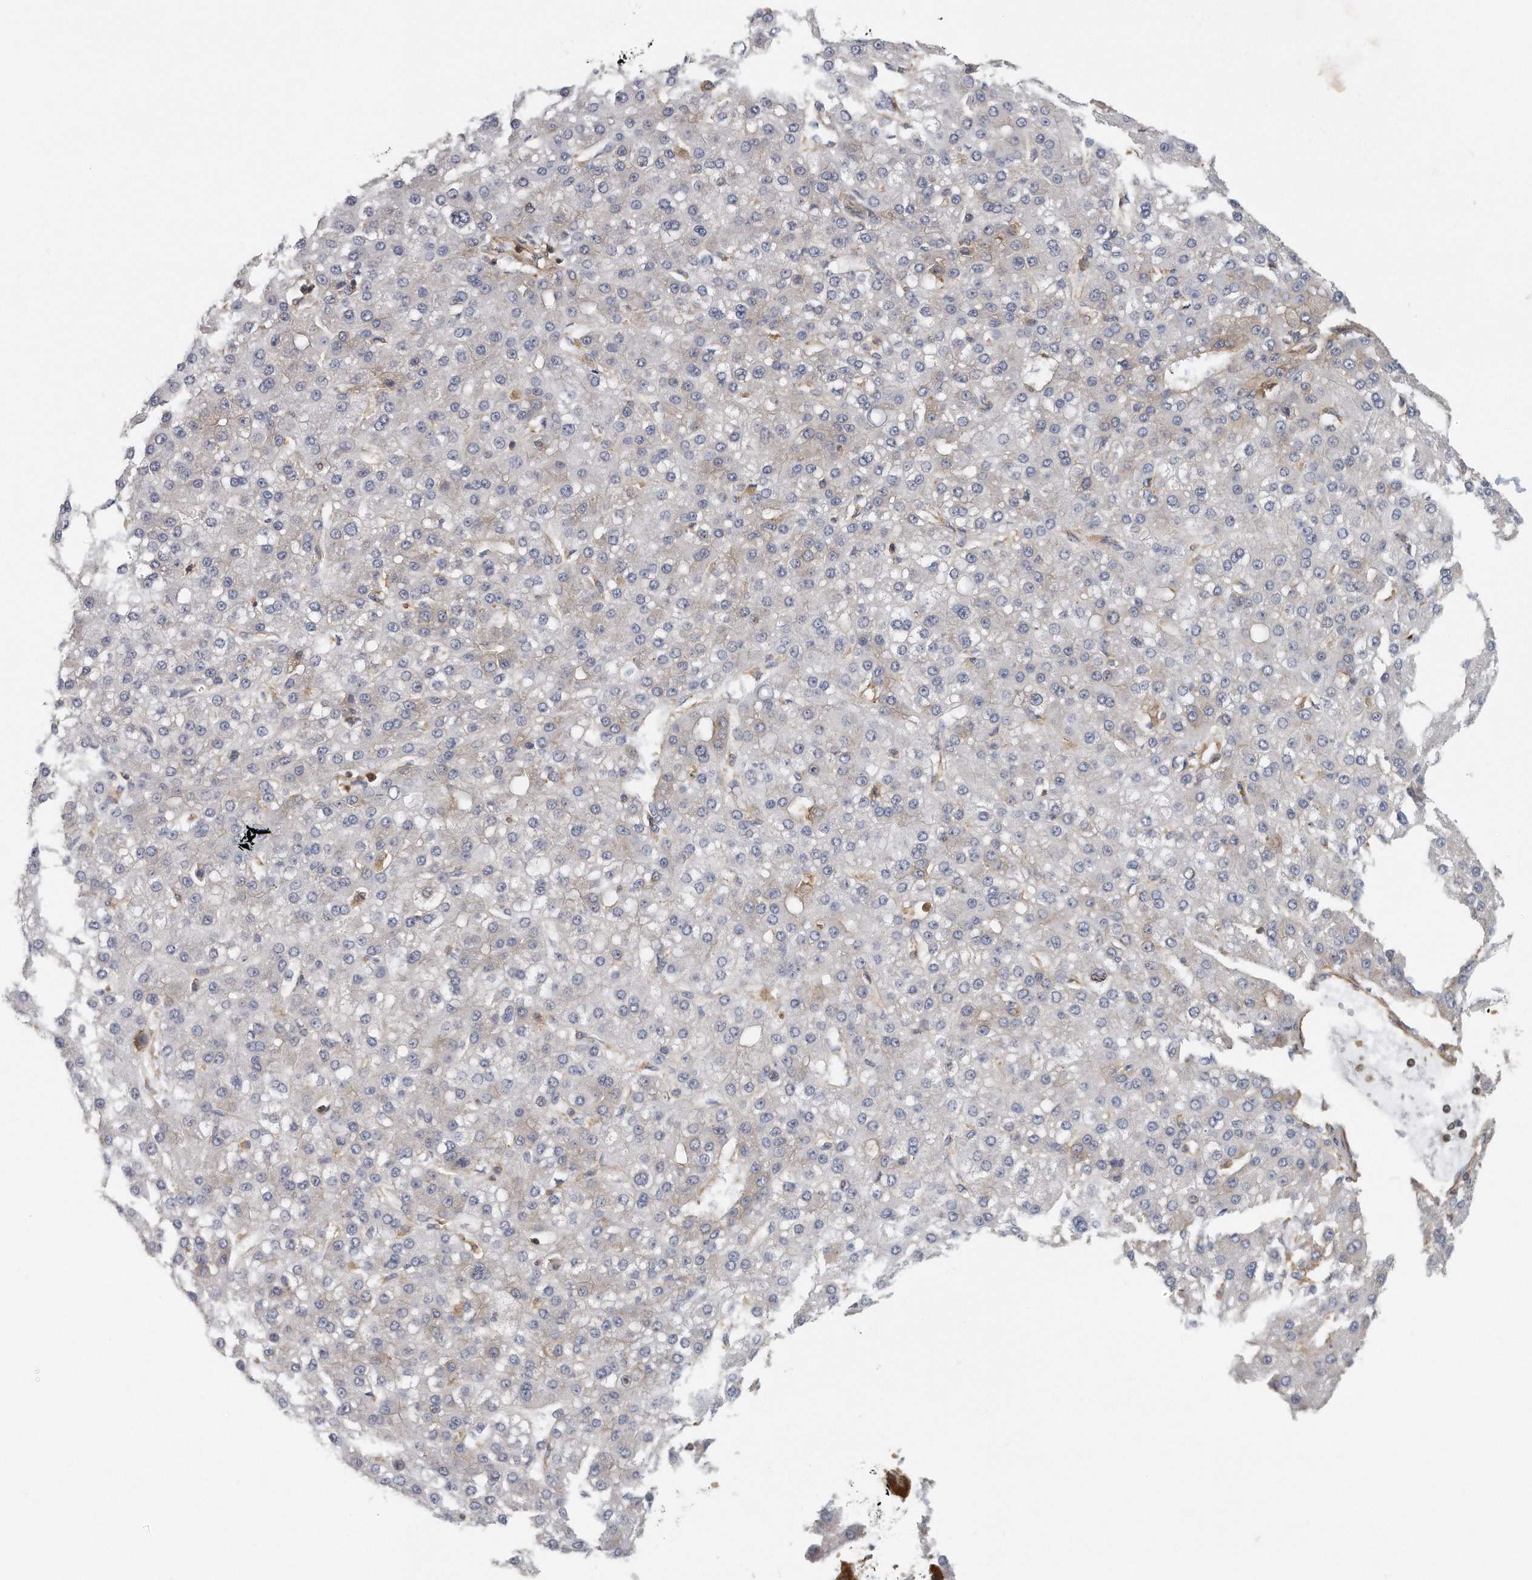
{"staining": {"intensity": "negative", "quantity": "none", "location": "none"}, "tissue": "liver cancer", "cell_type": "Tumor cells", "image_type": "cancer", "snomed": [{"axis": "morphology", "description": "Carcinoma, Hepatocellular, NOS"}, {"axis": "topography", "description": "Liver"}], "caption": "High power microscopy photomicrograph of an immunohistochemistry micrograph of hepatocellular carcinoma (liver), revealing no significant staining in tumor cells.", "gene": "EIF3I", "patient": {"sex": "male", "age": 67}}